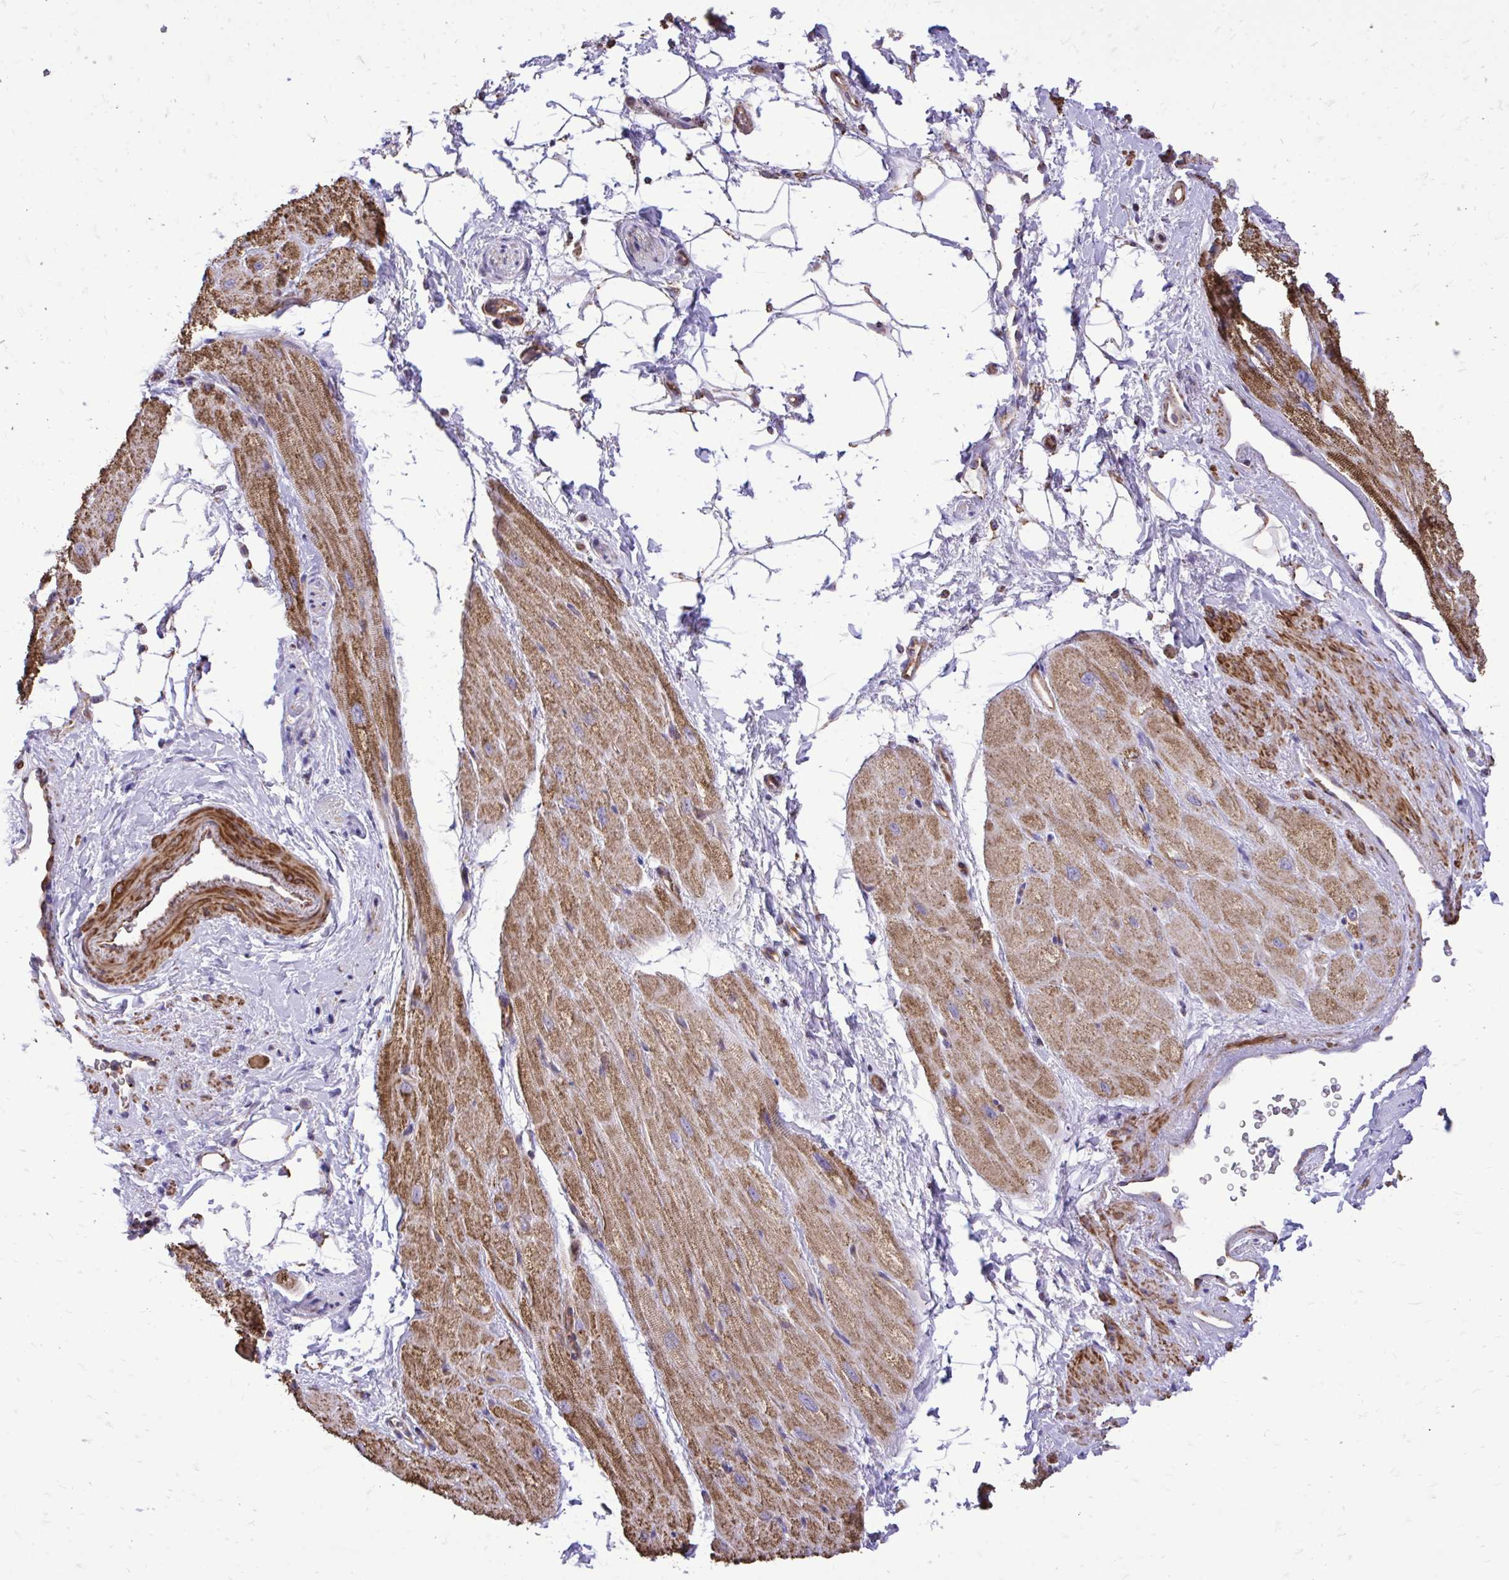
{"staining": {"intensity": "moderate", "quantity": ">75%", "location": "cytoplasmic/membranous"}, "tissue": "heart muscle", "cell_type": "Cardiomyocytes", "image_type": "normal", "snomed": [{"axis": "morphology", "description": "Normal tissue, NOS"}, {"axis": "topography", "description": "Heart"}], "caption": "High-power microscopy captured an immunohistochemistry (IHC) image of normal heart muscle, revealing moderate cytoplasmic/membranous positivity in approximately >75% of cardiomyocytes.", "gene": "UBE2C", "patient": {"sex": "male", "age": 62}}